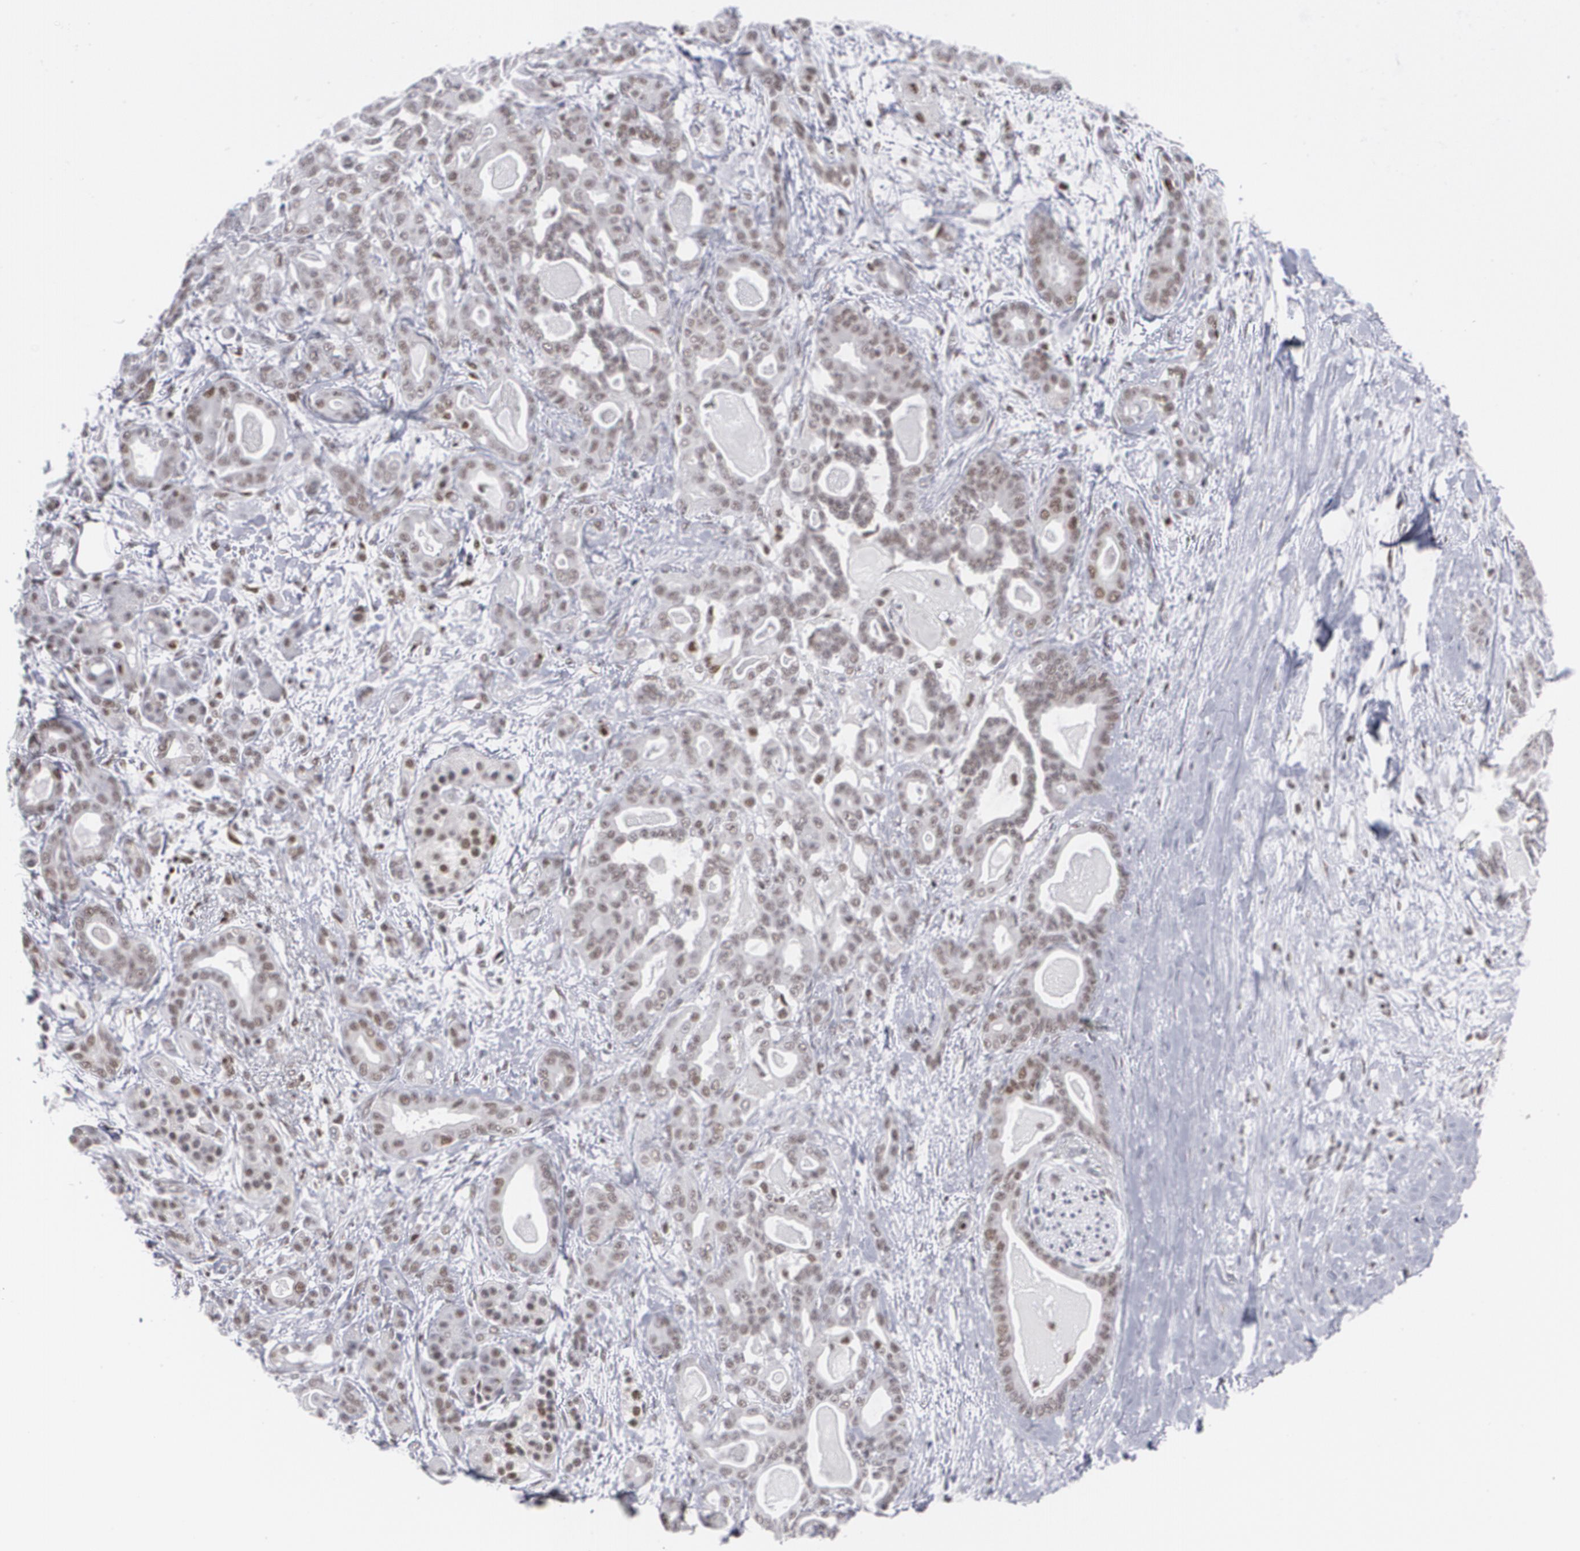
{"staining": {"intensity": "weak", "quantity": ">75%", "location": "nuclear"}, "tissue": "pancreatic cancer", "cell_type": "Tumor cells", "image_type": "cancer", "snomed": [{"axis": "morphology", "description": "Adenocarcinoma, NOS"}, {"axis": "topography", "description": "Pancreas"}], "caption": "Pancreatic cancer was stained to show a protein in brown. There is low levels of weak nuclear expression in about >75% of tumor cells.", "gene": "MCL1", "patient": {"sex": "male", "age": 63}}